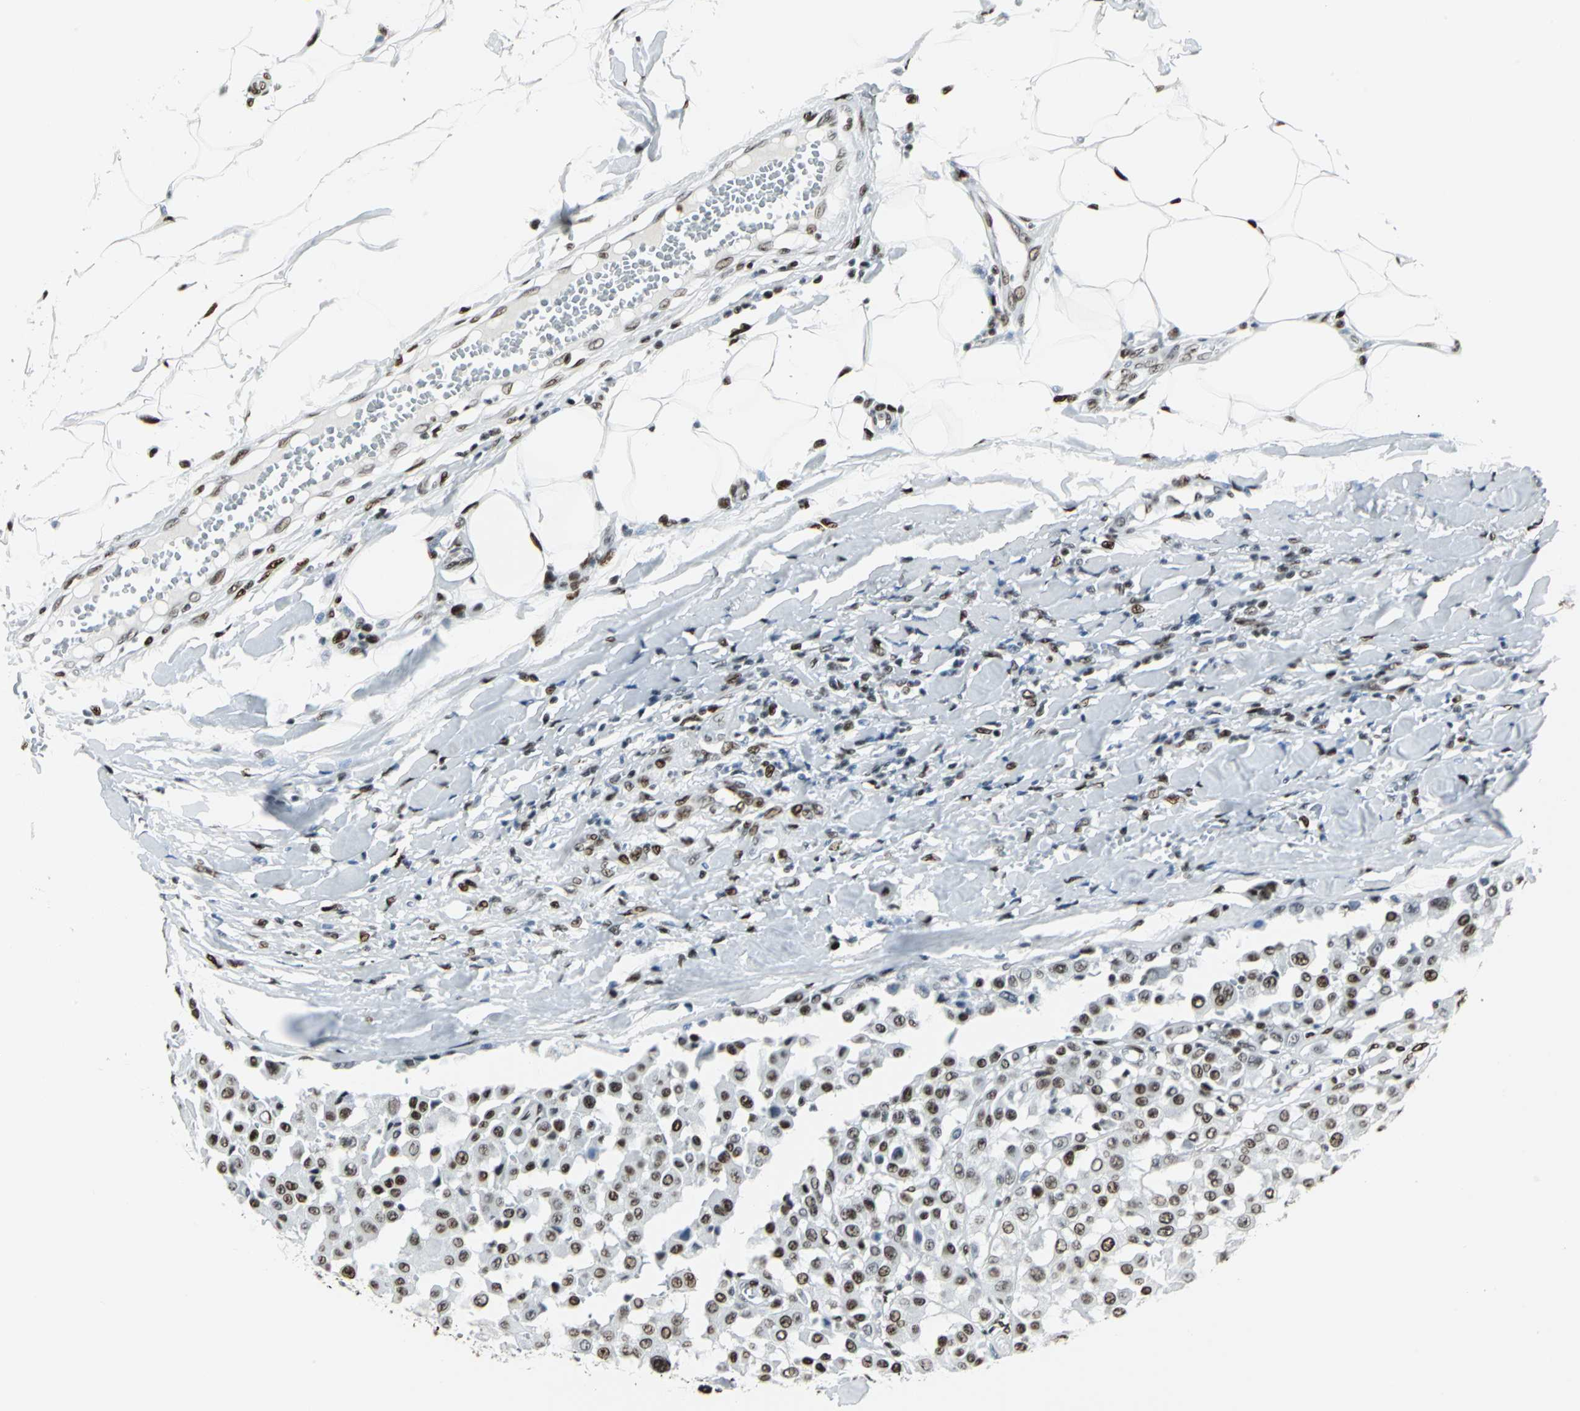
{"staining": {"intensity": "strong", "quantity": ">75%", "location": "nuclear"}, "tissue": "melanoma", "cell_type": "Tumor cells", "image_type": "cancer", "snomed": [{"axis": "morphology", "description": "Malignant melanoma, Metastatic site"}, {"axis": "topography", "description": "Soft tissue"}], "caption": "A brown stain labels strong nuclear positivity of a protein in melanoma tumor cells.", "gene": "HDAC2", "patient": {"sex": "male", "age": 41}}